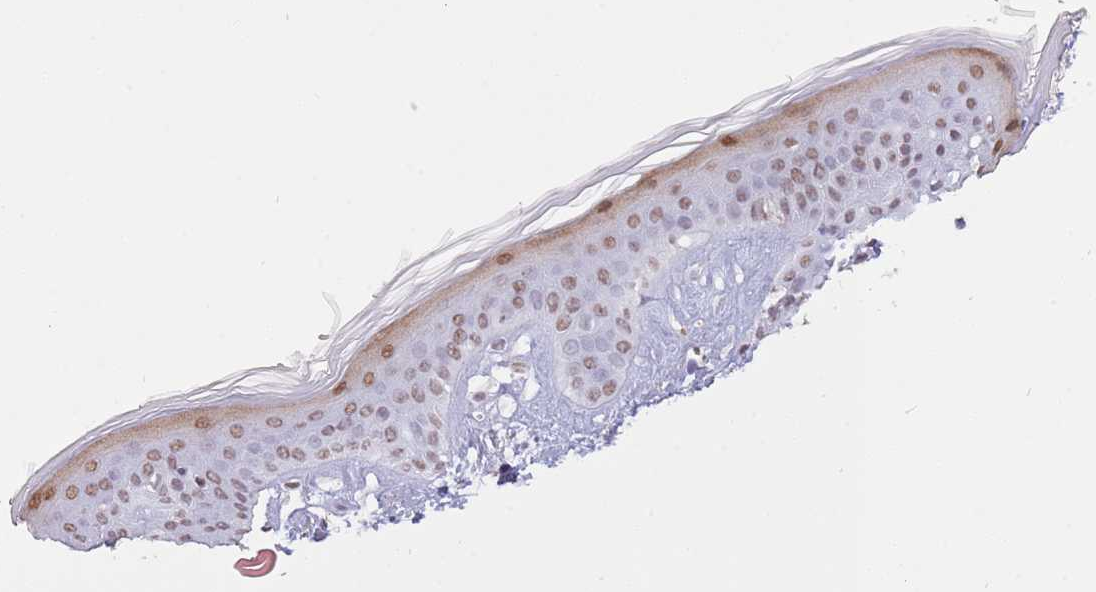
{"staining": {"intensity": "weak", "quantity": "<25%", "location": "nuclear"}, "tissue": "skin", "cell_type": "Fibroblasts", "image_type": "normal", "snomed": [{"axis": "morphology", "description": "Normal tissue, NOS"}, {"axis": "topography", "description": "Skin"}], "caption": "The histopathology image reveals no staining of fibroblasts in normal skin. (Brightfield microscopy of DAB immunohistochemistry (IHC) at high magnification).", "gene": "TRIM32", "patient": {"sex": "female", "age": 34}}